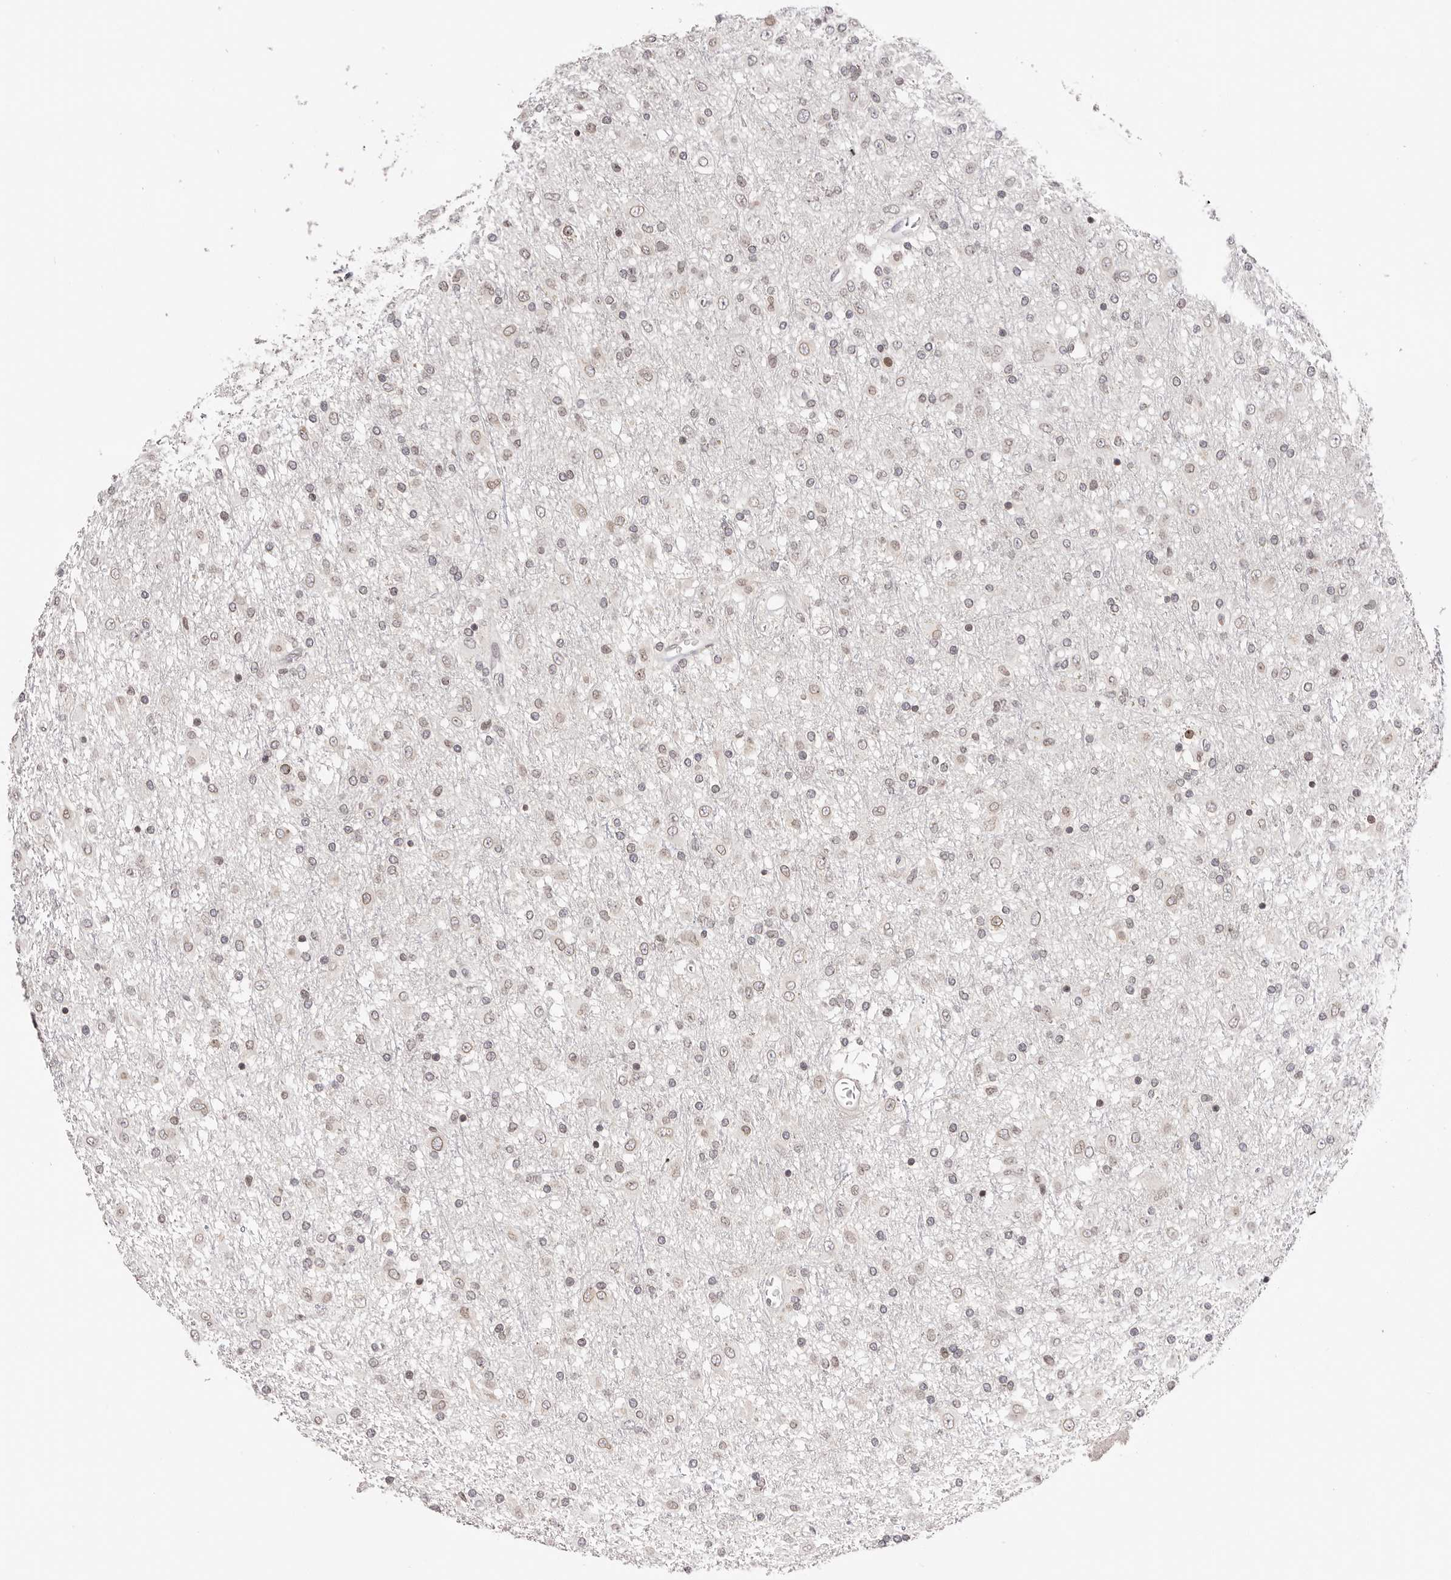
{"staining": {"intensity": "weak", "quantity": ">75%", "location": "cytoplasmic/membranous,nuclear"}, "tissue": "glioma", "cell_type": "Tumor cells", "image_type": "cancer", "snomed": [{"axis": "morphology", "description": "Glioma, malignant, Low grade"}, {"axis": "topography", "description": "Brain"}], "caption": "Brown immunohistochemical staining in malignant glioma (low-grade) exhibits weak cytoplasmic/membranous and nuclear positivity in approximately >75% of tumor cells.", "gene": "NUP153", "patient": {"sex": "male", "age": 65}}